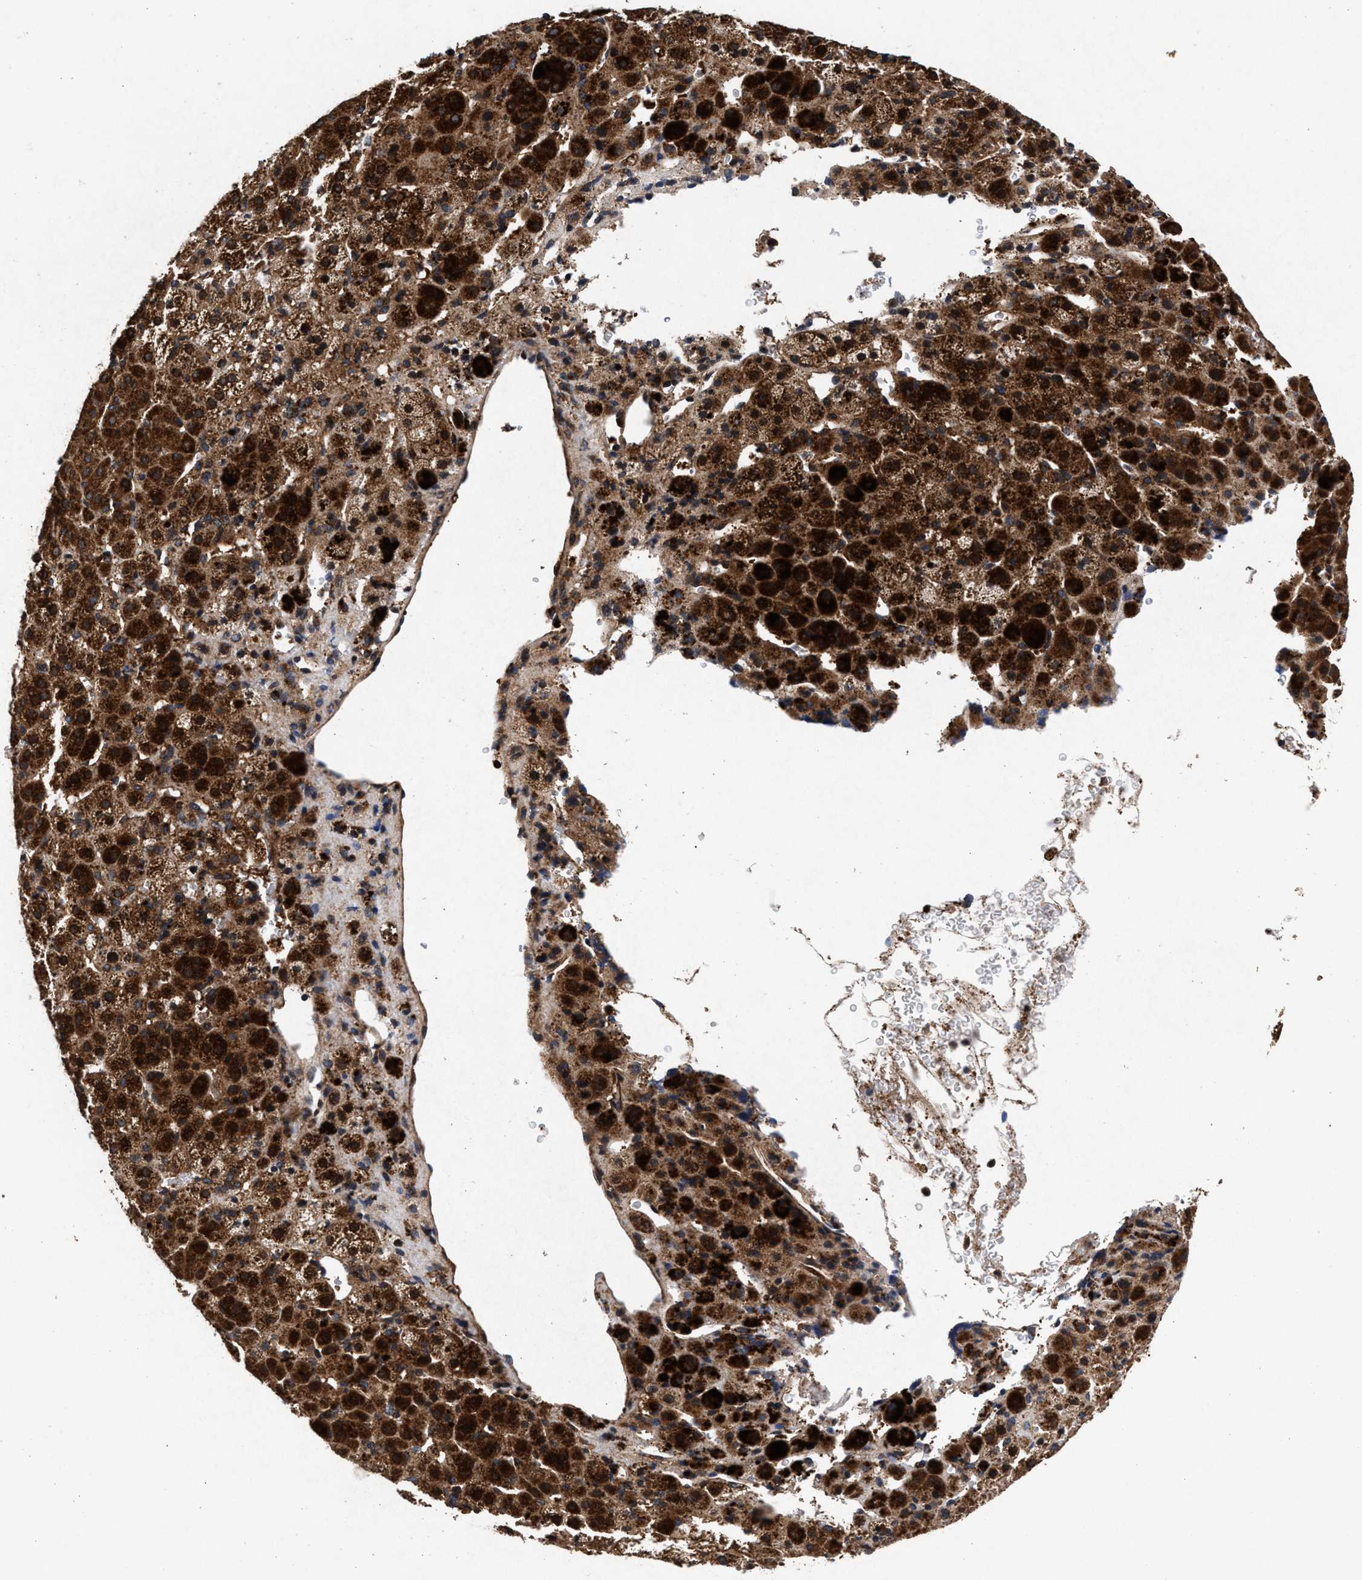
{"staining": {"intensity": "strong", "quantity": ">75%", "location": "cytoplasmic/membranous"}, "tissue": "adrenal gland", "cell_type": "Glandular cells", "image_type": "normal", "snomed": [{"axis": "morphology", "description": "Normal tissue, NOS"}, {"axis": "topography", "description": "Adrenal gland"}], "caption": "Glandular cells demonstrate strong cytoplasmic/membranous staining in about >75% of cells in unremarkable adrenal gland. Using DAB (3,3'-diaminobenzidine) (brown) and hematoxylin (blue) stains, captured at high magnification using brightfield microscopy.", "gene": "NFKB2", "patient": {"sex": "female", "age": 57}}